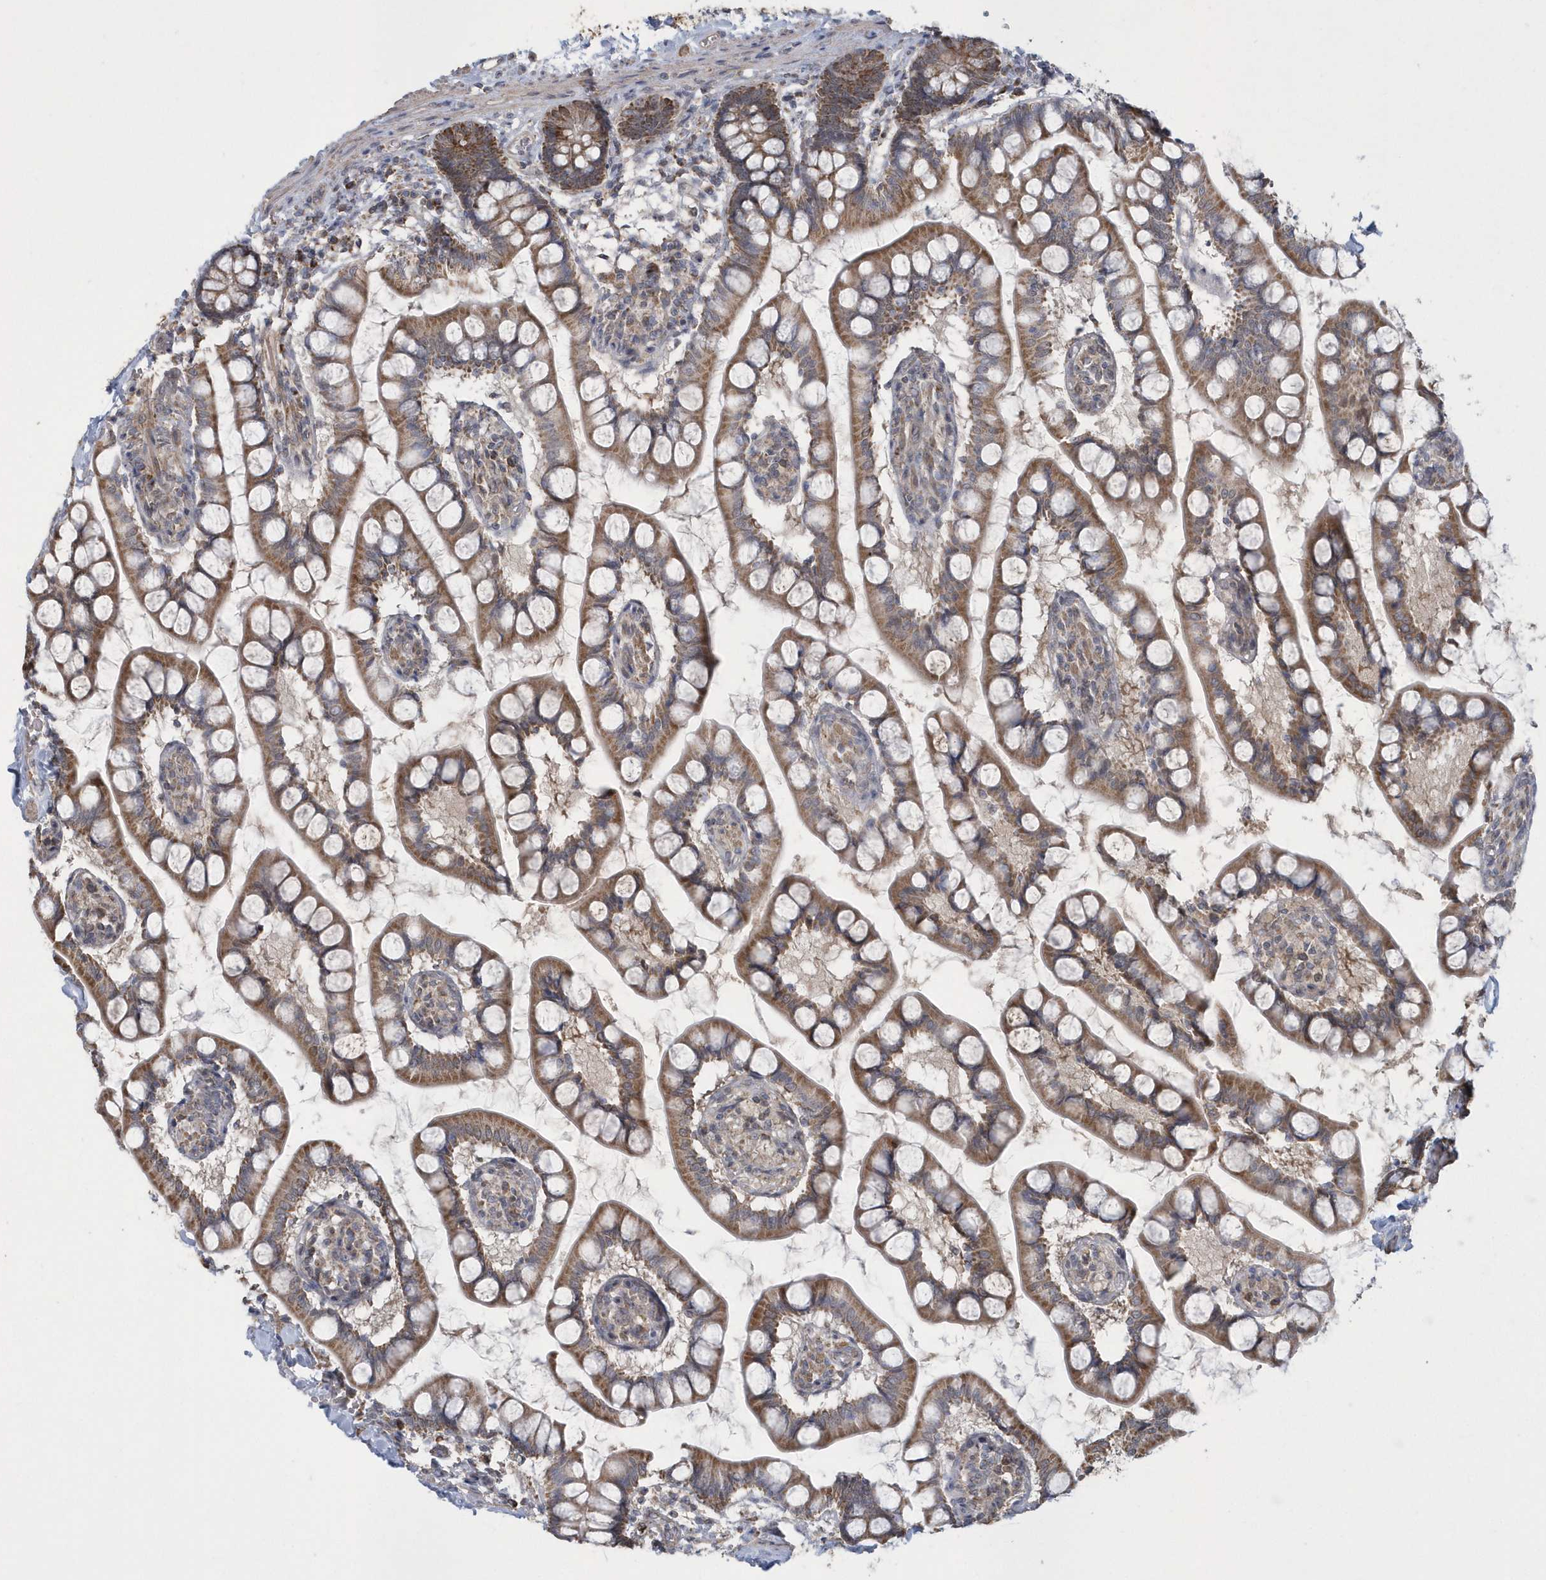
{"staining": {"intensity": "moderate", "quantity": ">75%", "location": "cytoplasmic/membranous"}, "tissue": "small intestine", "cell_type": "Glandular cells", "image_type": "normal", "snomed": [{"axis": "morphology", "description": "Normal tissue, NOS"}, {"axis": "topography", "description": "Small intestine"}], "caption": "Normal small intestine shows moderate cytoplasmic/membranous positivity in approximately >75% of glandular cells (IHC, brightfield microscopy, high magnification)..", "gene": "SLX9", "patient": {"sex": "male", "age": 52}}